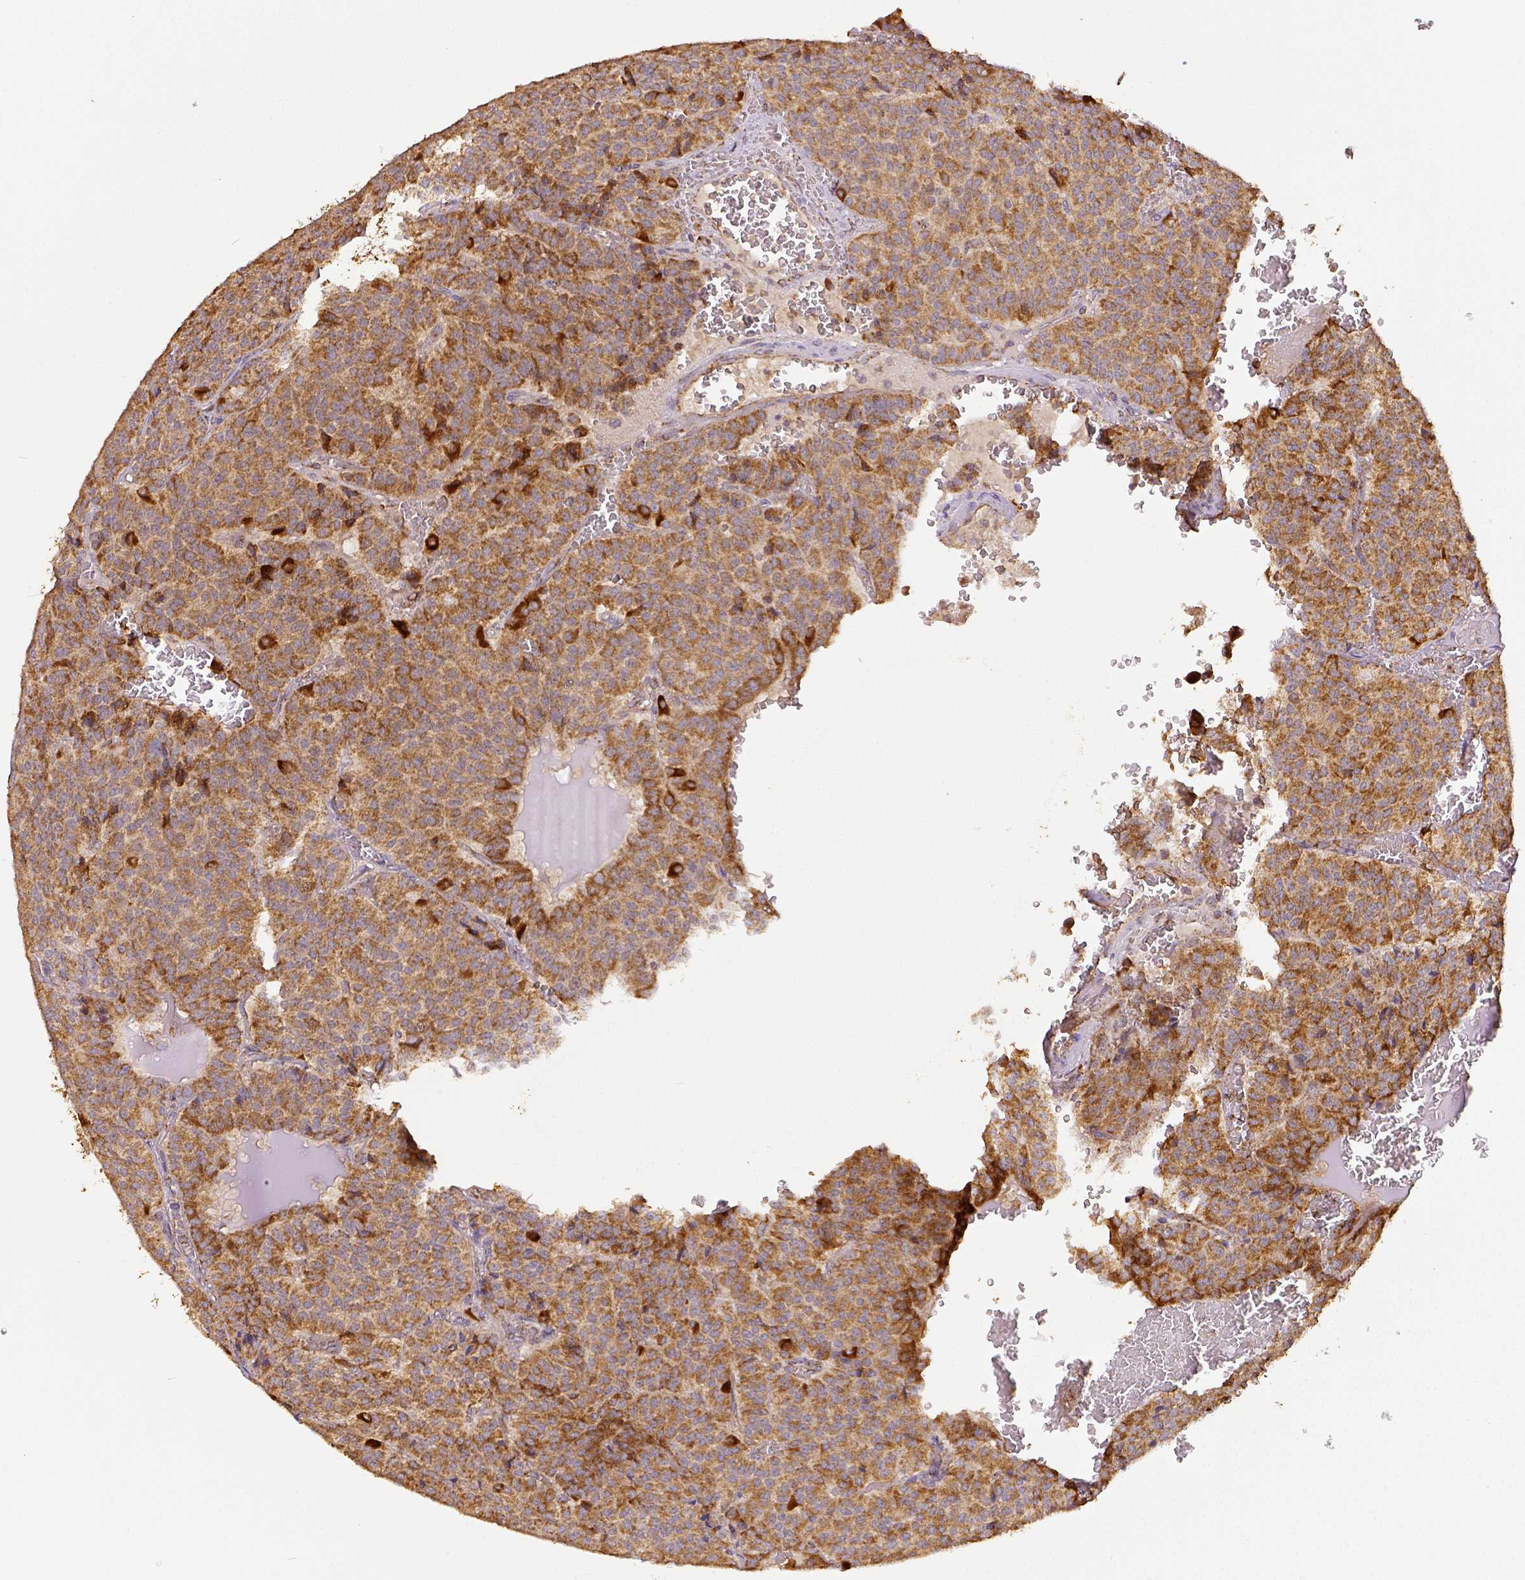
{"staining": {"intensity": "moderate", "quantity": ">75%", "location": "cytoplasmic/membranous"}, "tissue": "carcinoid", "cell_type": "Tumor cells", "image_type": "cancer", "snomed": [{"axis": "morphology", "description": "Carcinoid, malignant, NOS"}, {"axis": "topography", "description": "Lung"}], "caption": "High-power microscopy captured an immunohistochemistry micrograph of malignant carcinoid, revealing moderate cytoplasmic/membranous staining in approximately >75% of tumor cells.", "gene": "SDHB", "patient": {"sex": "male", "age": 70}}